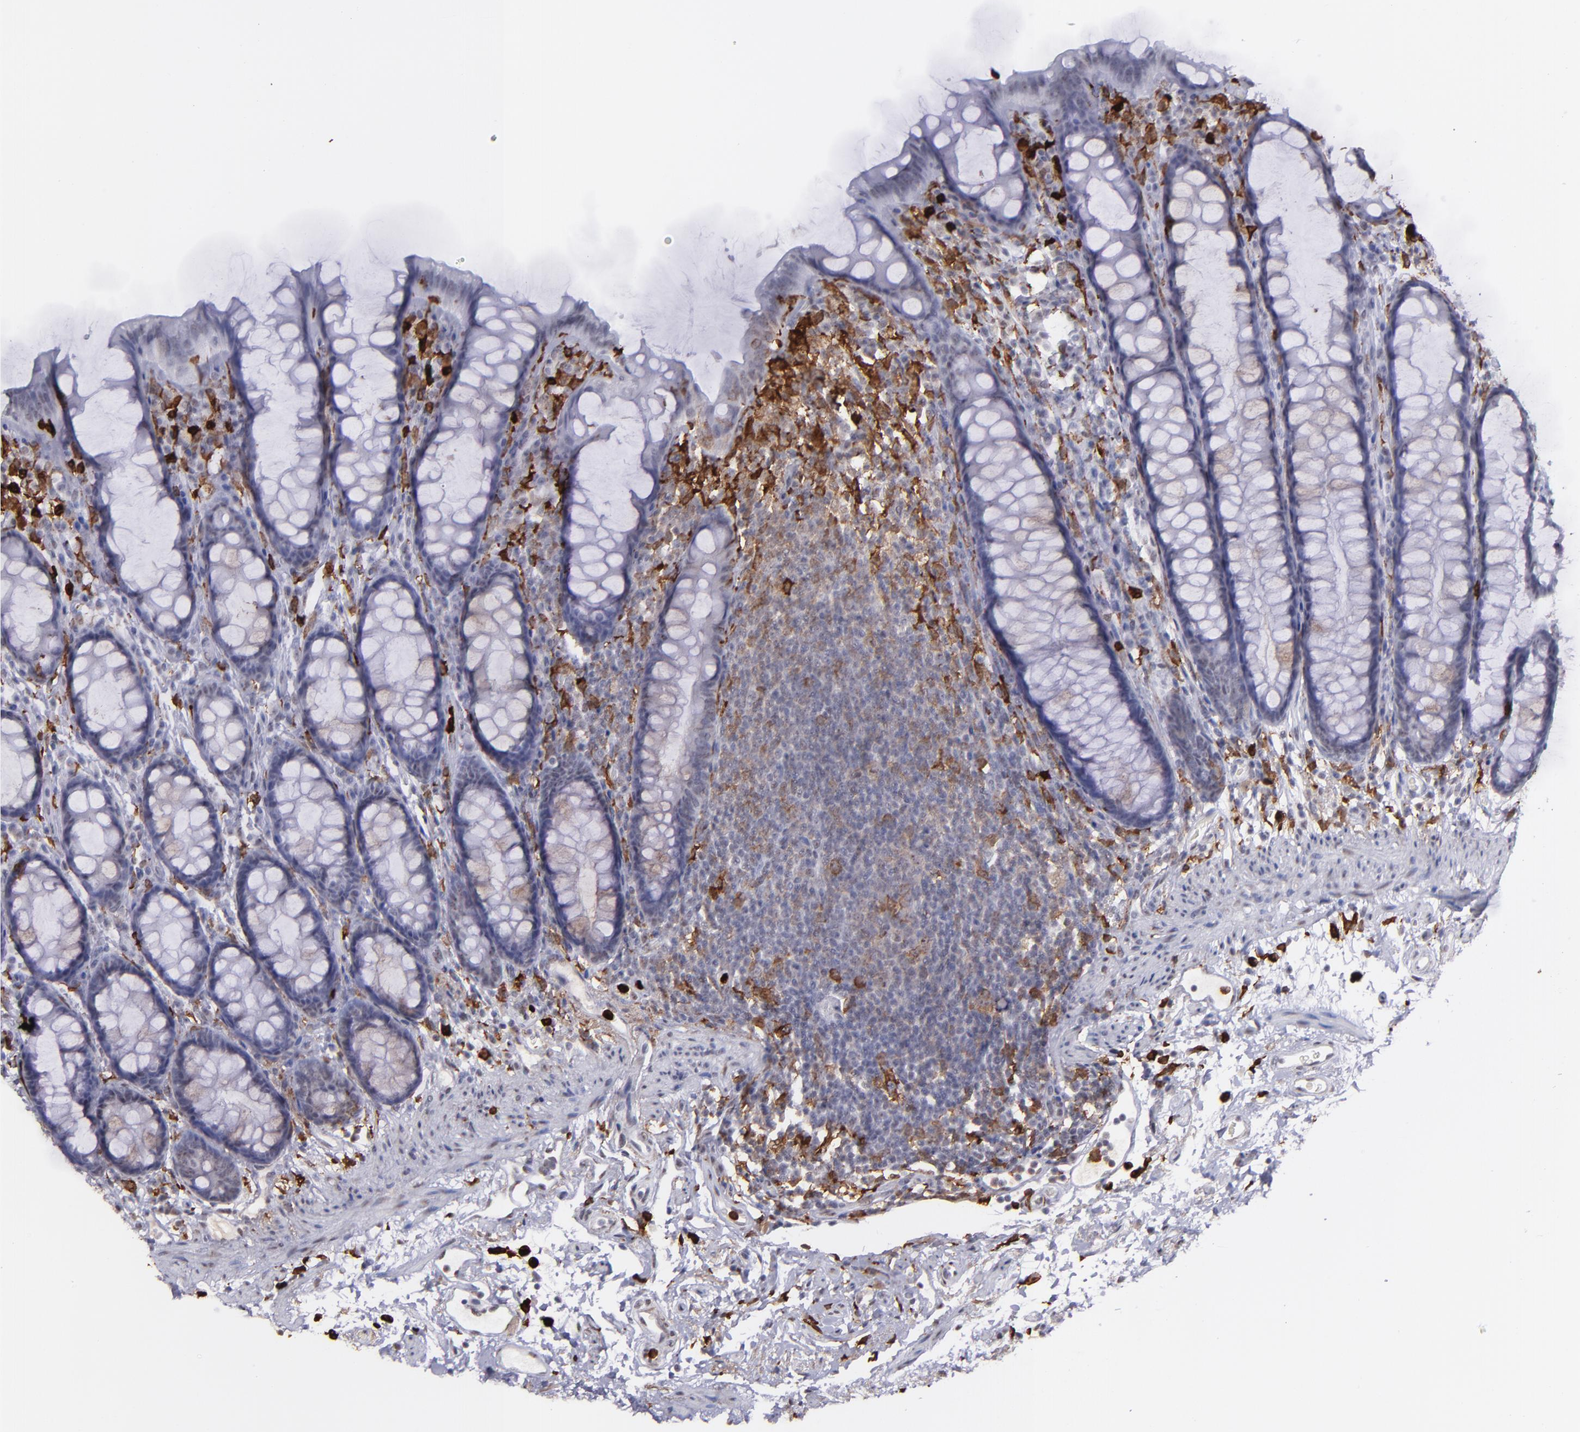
{"staining": {"intensity": "negative", "quantity": "none", "location": "none"}, "tissue": "rectum", "cell_type": "Glandular cells", "image_type": "normal", "snomed": [{"axis": "morphology", "description": "Normal tissue, NOS"}, {"axis": "topography", "description": "Rectum"}], "caption": "Glandular cells show no significant staining in normal rectum. (DAB (3,3'-diaminobenzidine) immunohistochemistry (IHC) visualized using brightfield microscopy, high magnification).", "gene": "NCF2", "patient": {"sex": "male", "age": 92}}